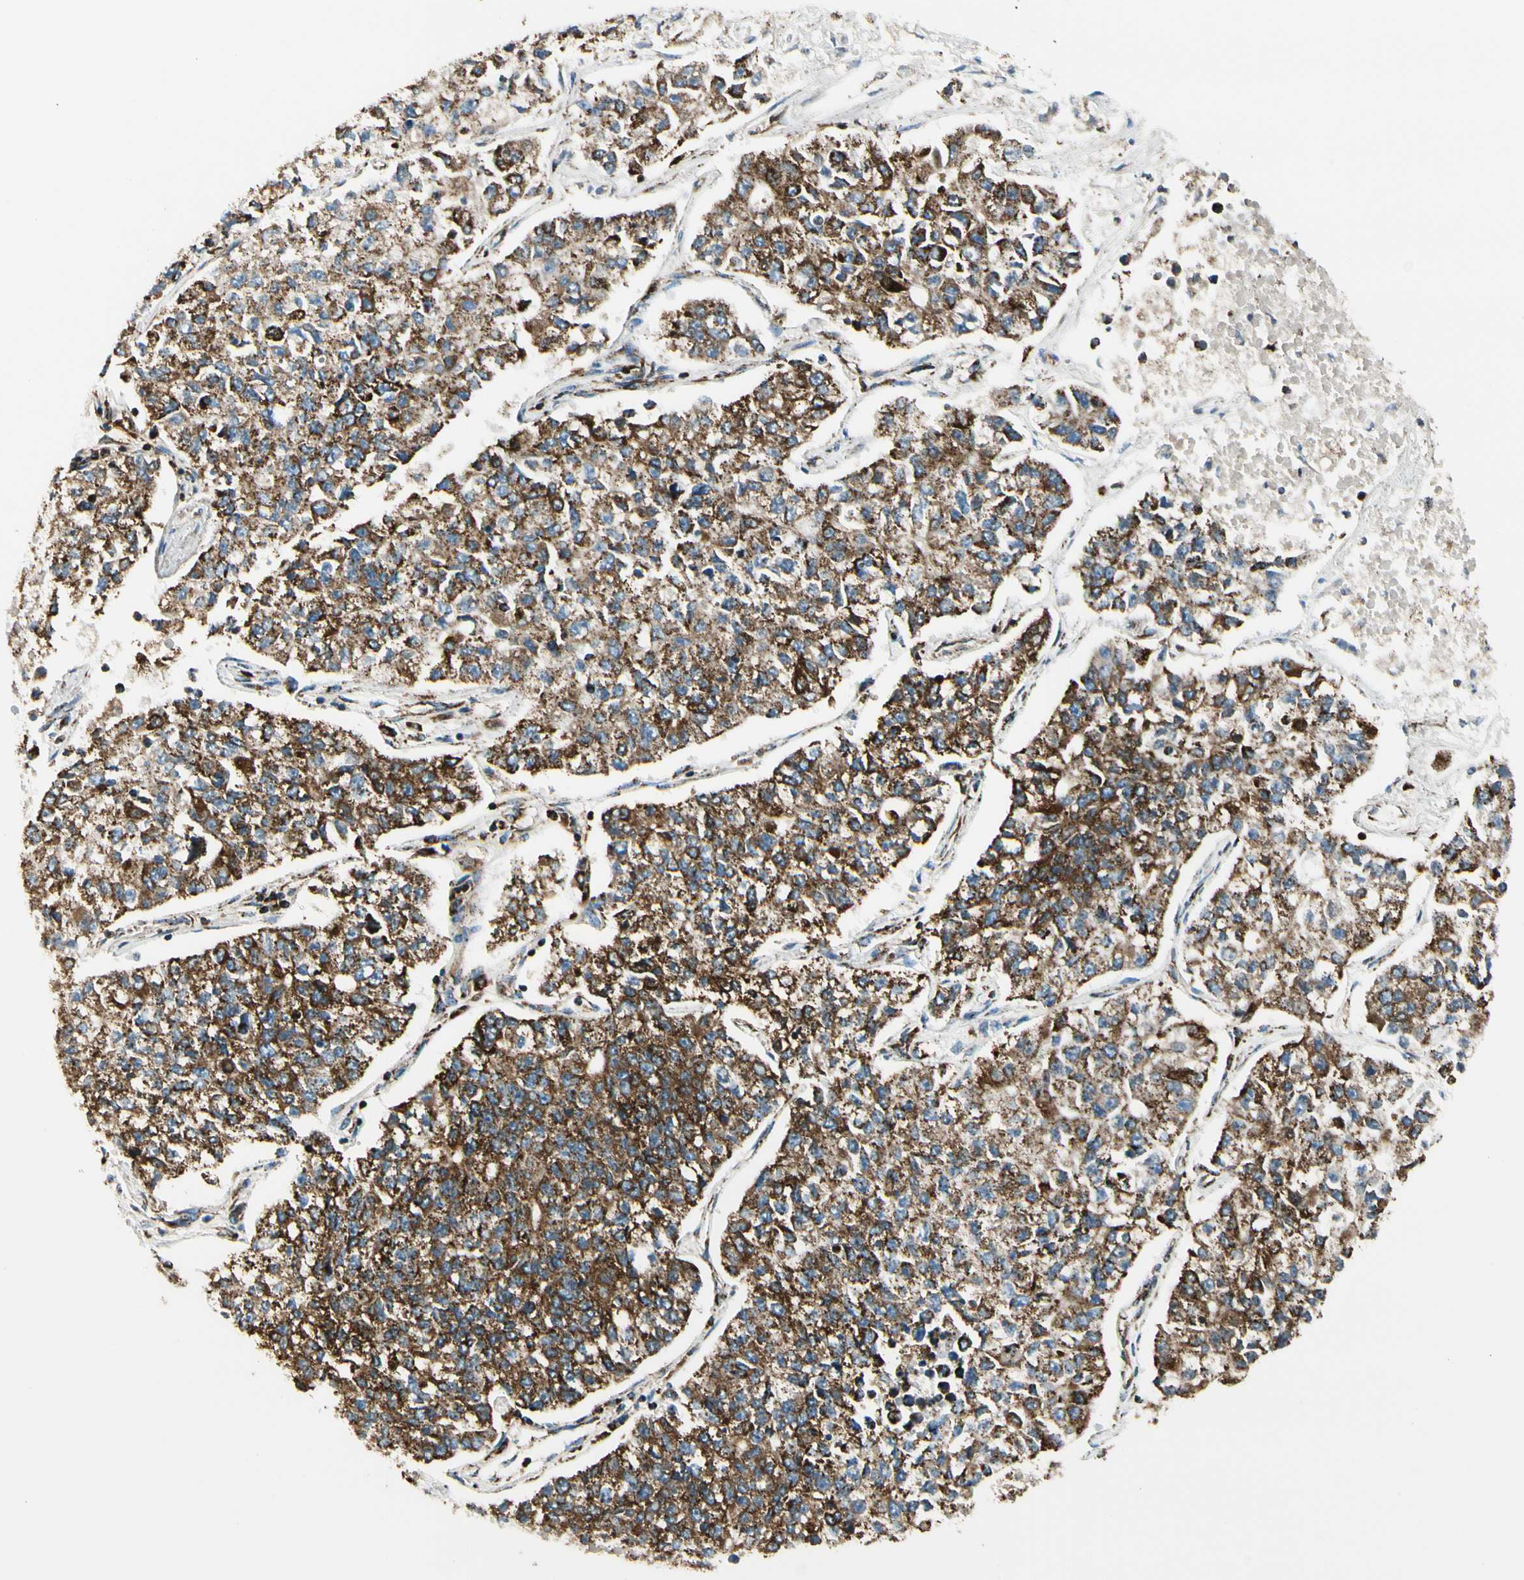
{"staining": {"intensity": "strong", "quantity": ">75%", "location": "cytoplasmic/membranous"}, "tissue": "lung cancer", "cell_type": "Tumor cells", "image_type": "cancer", "snomed": [{"axis": "morphology", "description": "Adenocarcinoma, NOS"}, {"axis": "topography", "description": "Lung"}], "caption": "Tumor cells display high levels of strong cytoplasmic/membranous staining in approximately >75% of cells in human lung cancer (adenocarcinoma). Ihc stains the protein of interest in brown and the nuclei are stained blue.", "gene": "ME2", "patient": {"sex": "male", "age": 49}}